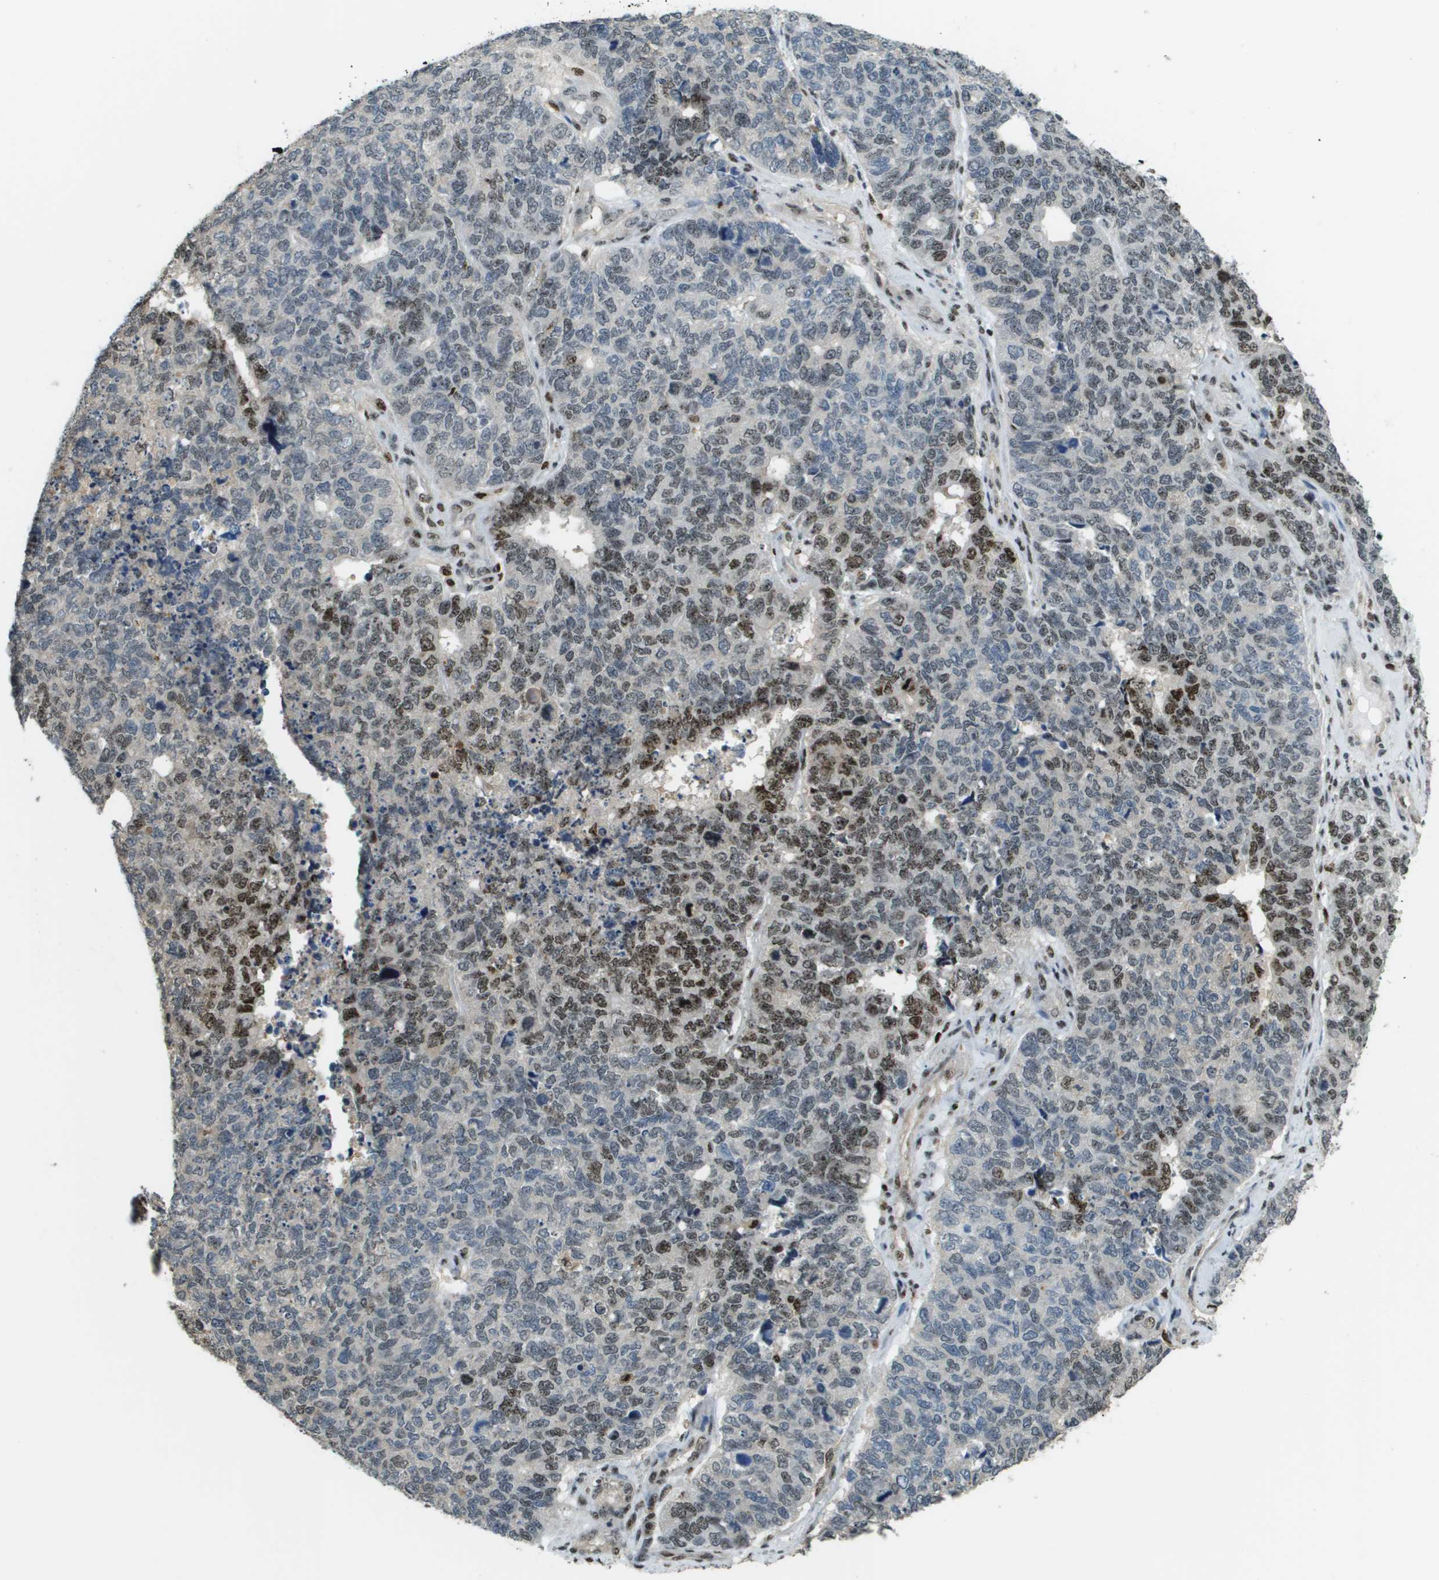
{"staining": {"intensity": "moderate", "quantity": "25%-75%", "location": "nuclear"}, "tissue": "cervical cancer", "cell_type": "Tumor cells", "image_type": "cancer", "snomed": [{"axis": "morphology", "description": "Squamous cell carcinoma, NOS"}, {"axis": "topography", "description": "Cervix"}], "caption": "Immunohistochemical staining of cervical cancer shows medium levels of moderate nuclear protein positivity in approximately 25%-75% of tumor cells.", "gene": "SP100", "patient": {"sex": "female", "age": 63}}